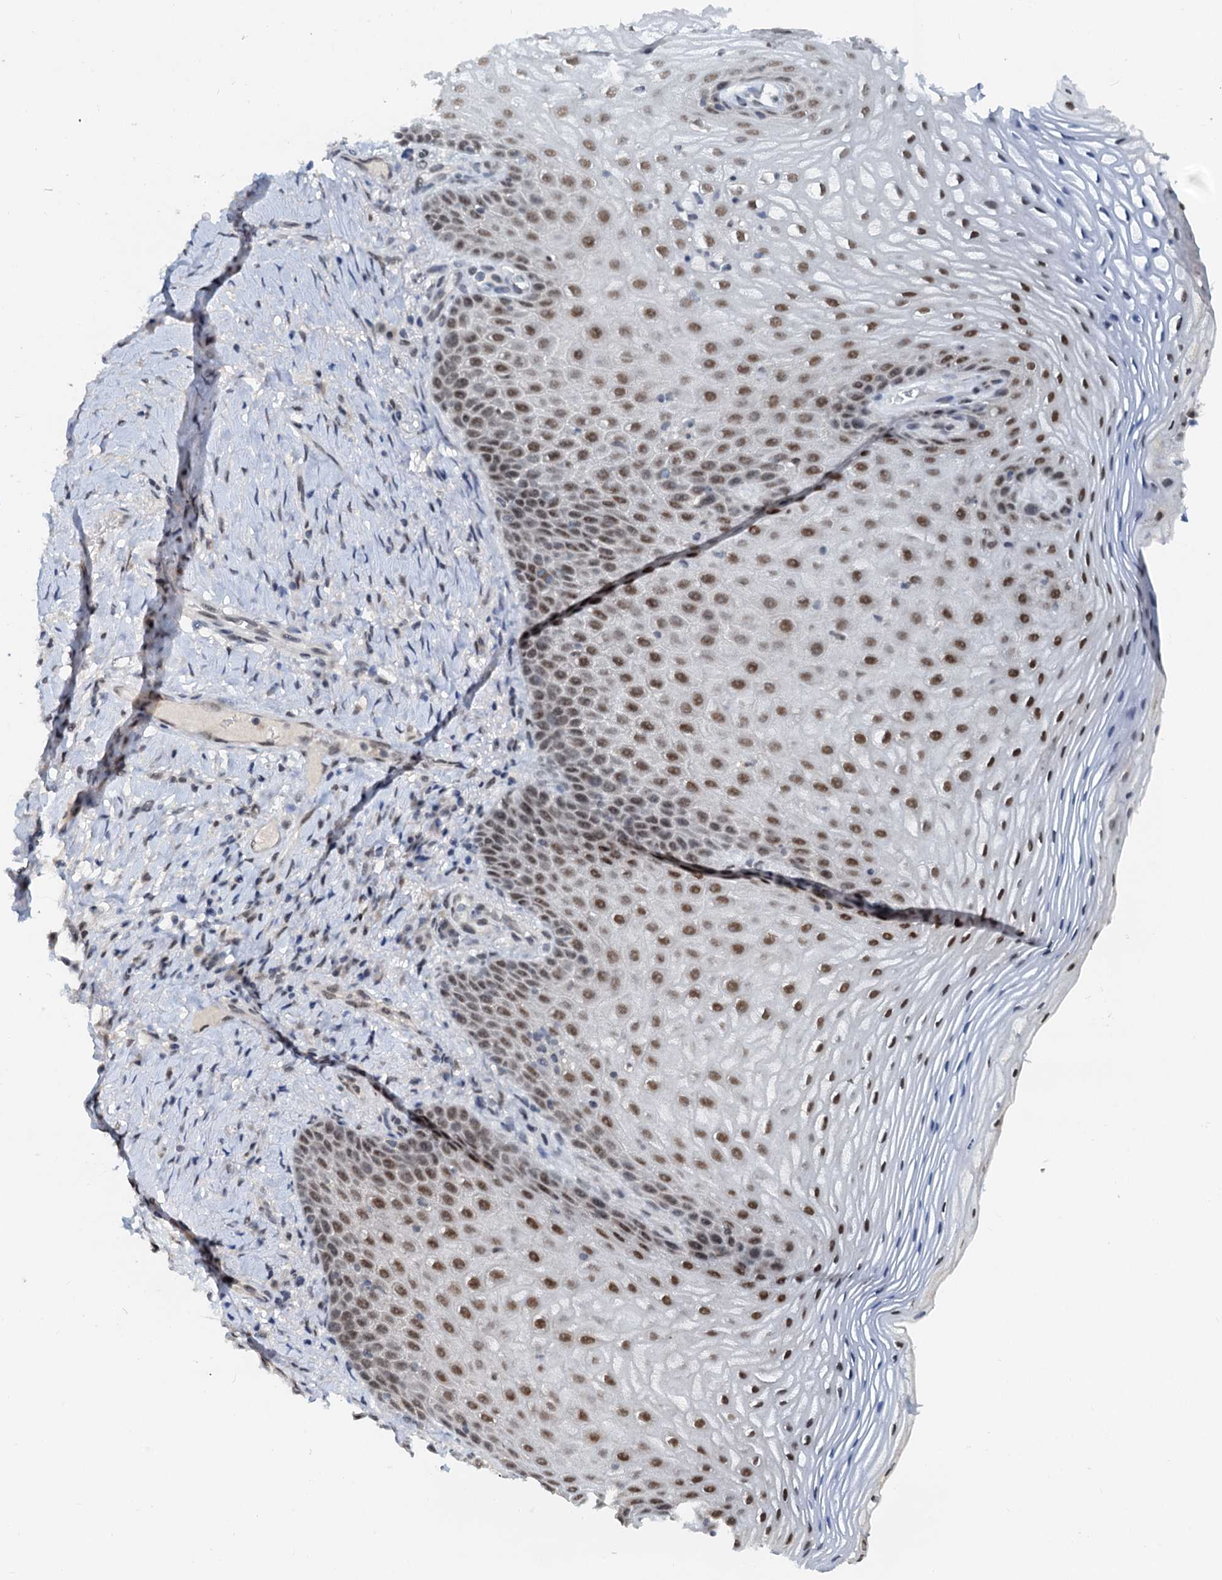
{"staining": {"intensity": "moderate", "quantity": ">75%", "location": "nuclear"}, "tissue": "vagina", "cell_type": "Squamous epithelial cells", "image_type": "normal", "snomed": [{"axis": "morphology", "description": "Normal tissue, NOS"}, {"axis": "topography", "description": "Vagina"}], "caption": "The image shows immunohistochemical staining of unremarkable vagina. There is moderate nuclear expression is present in about >75% of squamous epithelial cells. (DAB (3,3'-diaminobenzidine) IHC, brown staining for protein, blue staining for nuclei).", "gene": "SNRPD1", "patient": {"sex": "female", "age": 60}}